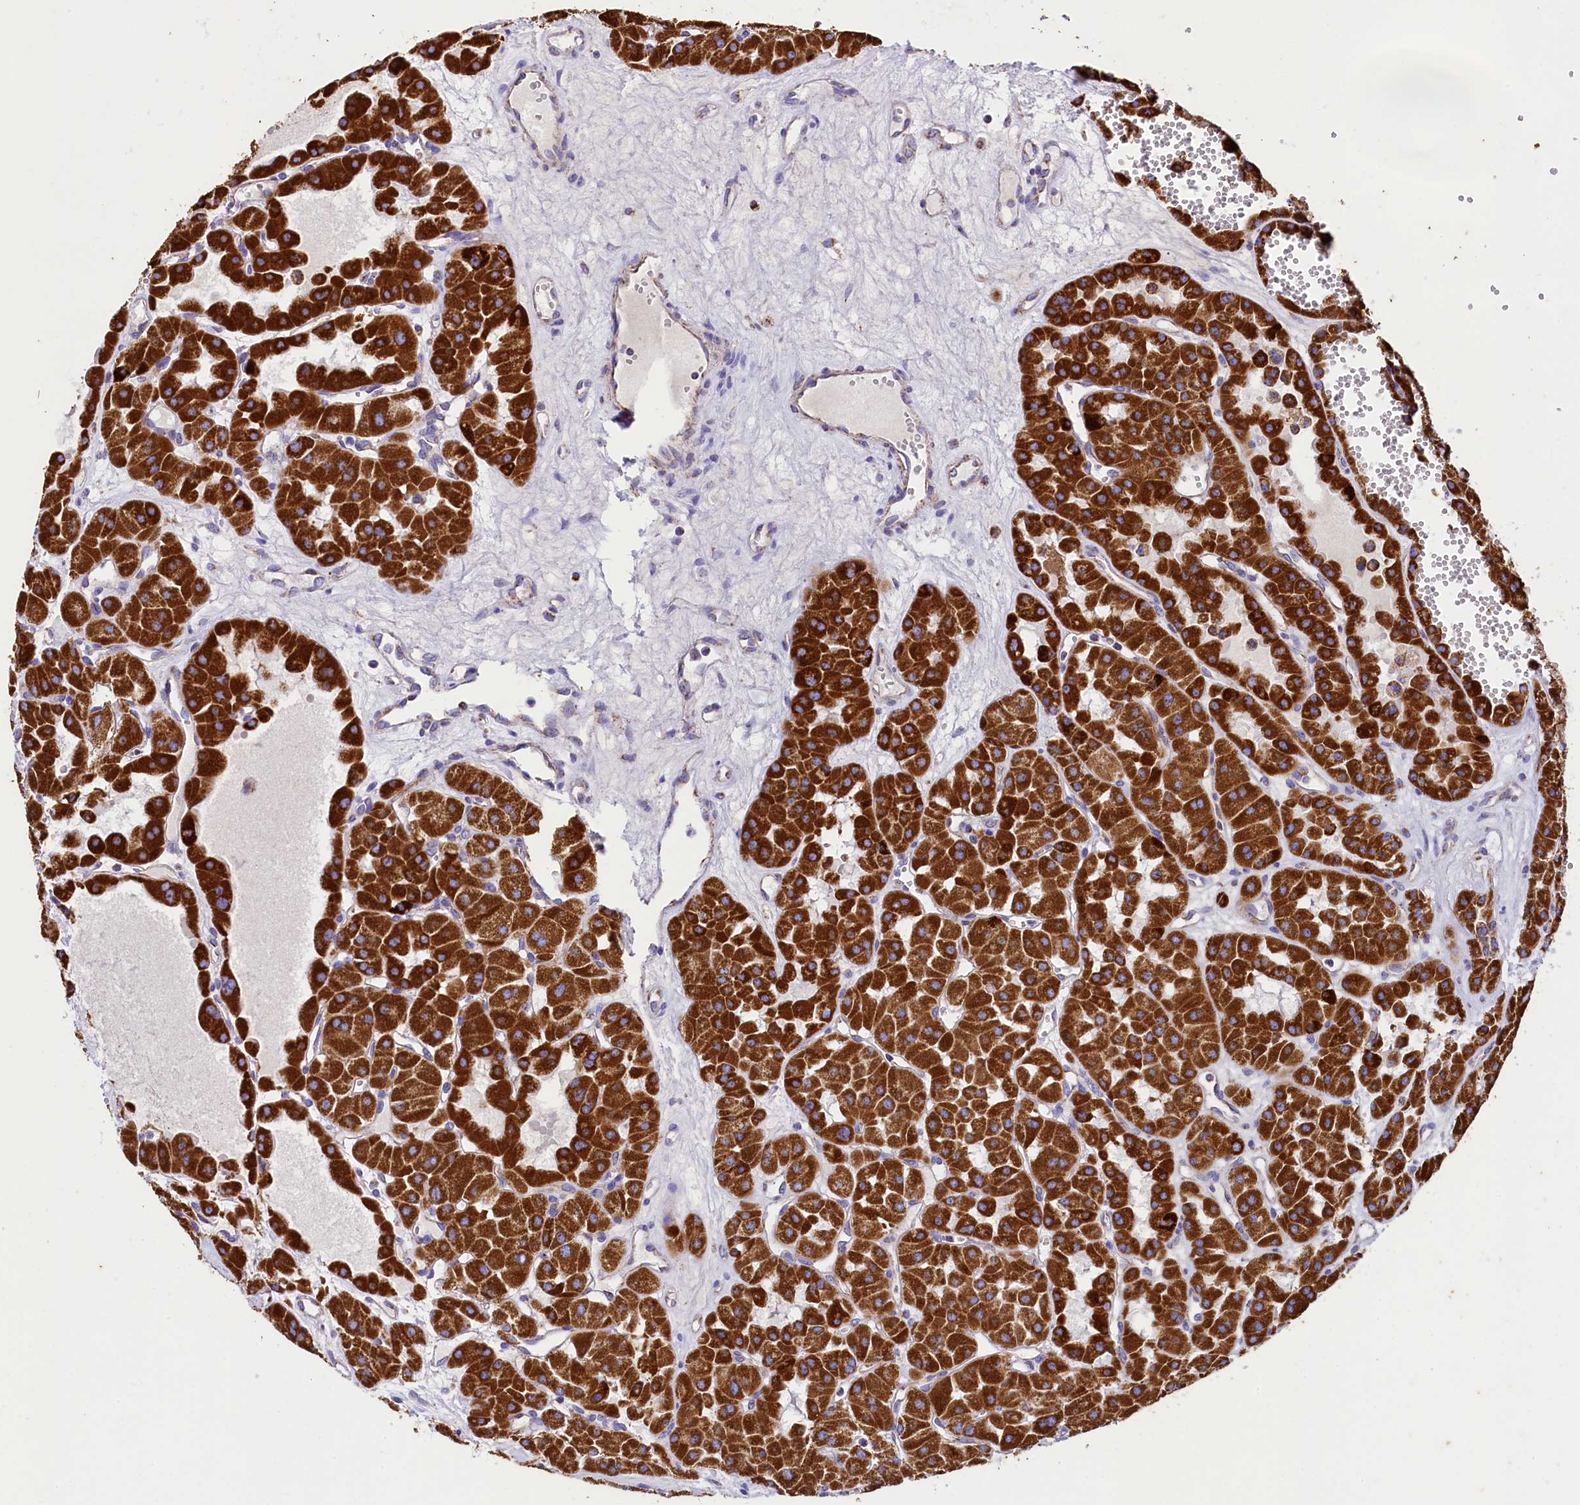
{"staining": {"intensity": "strong", "quantity": ">75%", "location": "cytoplasmic/membranous"}, "tissue": "renal cancer", "cell_type": "Tumor cells", "image_type": "cancer", "snomed": [{"axis": "morphology", "description": "Carcinoma, NOS"}, {"axis": "topography", "description": "Kidney"}], "caption": "About >75% of tumor cells in human renal cancer reveal strong cytoplasmic/membranous protein staining as visualized by brown immunohistochemical staining.", "gene": "IDH3A", "patient": {"sex": "female", "age": 75}}